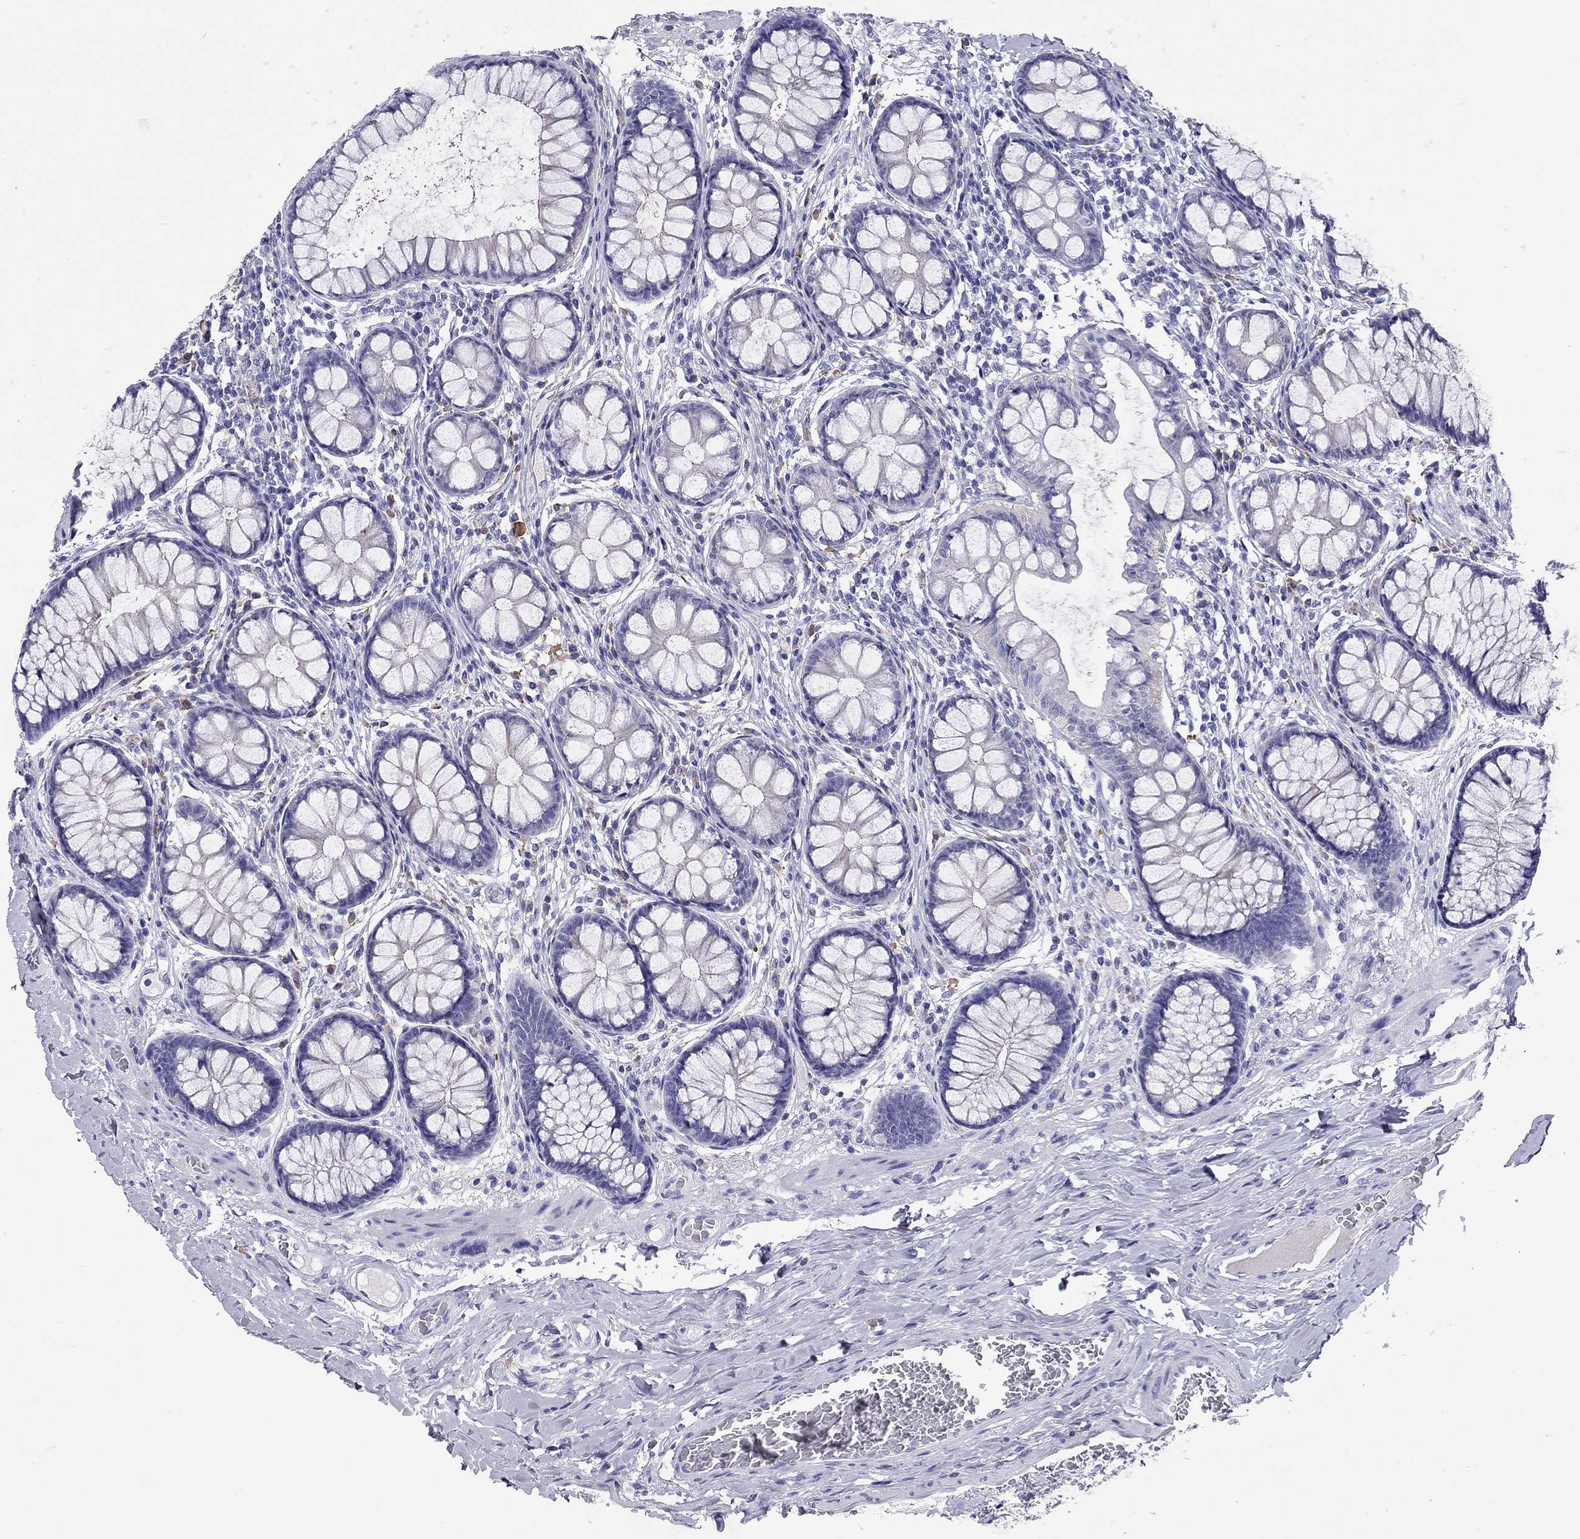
{"staining": {"intensity": "negative", "quantity": "none", "location": "none"}, "tissue": "colon", "cell_type": "Endothelial cells", "image_type": "normal", "snomed": [{"axis": "morphology", "description": "Normal tissue, NOS"}, {"axis": "topography", "description": "Colon"}], "caption": "Immunohistochemistry (IHC) photomicrograph of unremarkable colon stained for a protein (brown), which demonstrates no expression in endothelial cells. The staining was performed using DAB to visualize the protein expression in brown, while the nuclei were stained in blue with hematoxylin (Magnification: 20x).", "gene": "CALHM1", "patient": {"sex": "female", "age": 65}}